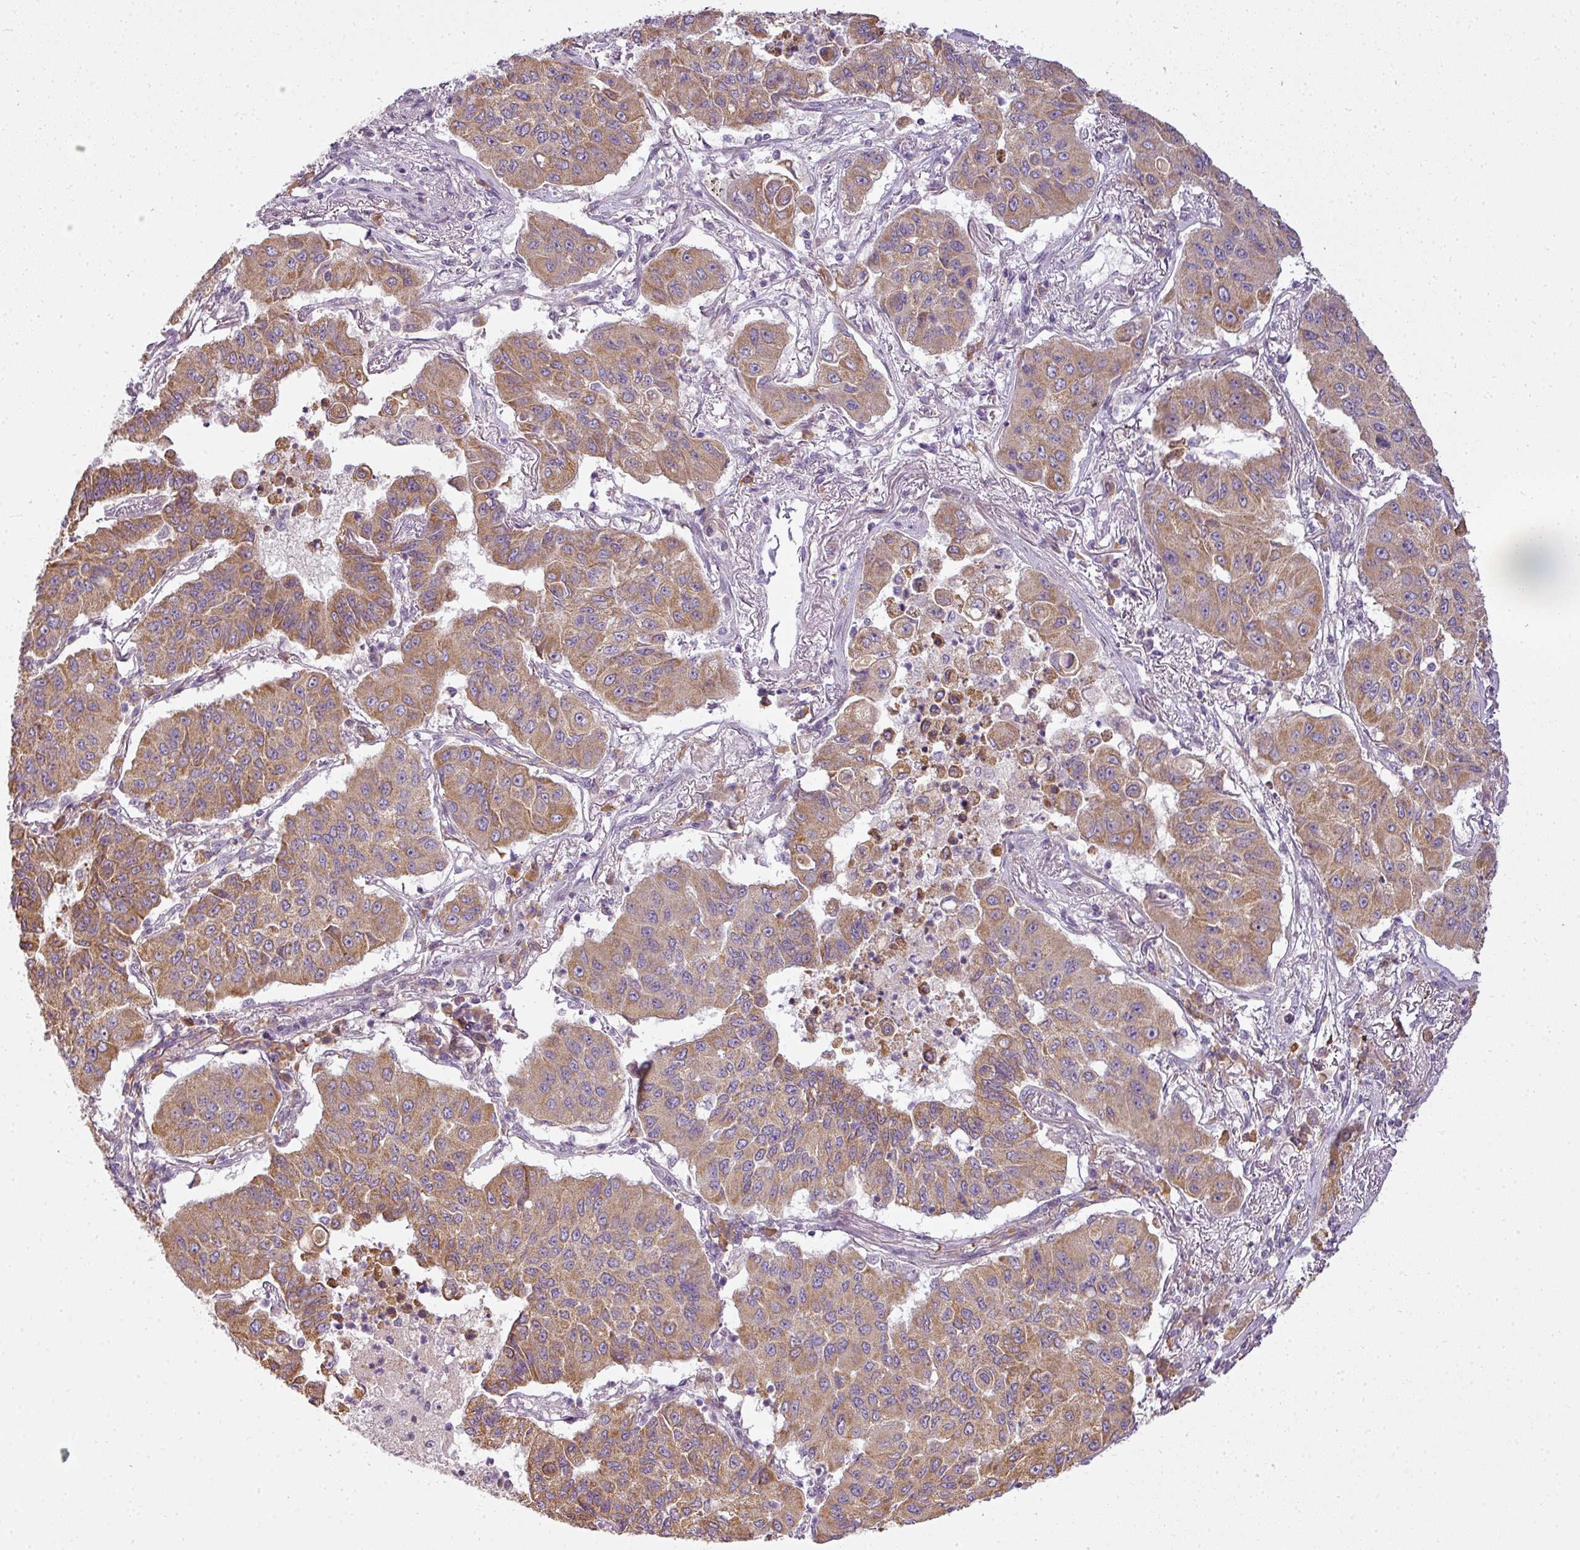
{"staining": {"intensity": "moderate", "quantity": ">75%", "location": "cytoplasmic/membranous"}, "tissue": "lung cancer", "cell_type": "Tumor cells", "image_type": "cancer", "snomed": [{"axis": "morphology", "description": "Squamous cell carcinoma, NOS"}, {"axis": "topography", "description": "Lung"}], "caption": "Immunohistochemical staining of squamous cell carcinoma (lung) displays medium levels of moderate cytoplasmic/membranous expression in about >75% of tumor cells. Using DAB (3,3'-diaminobenzidine) (brown) and hematoxylin (blue) stains, captured at high magnification using brightfield microscopy.", "gene": "LY75", "patient": {"sex": "male", "age": 74}}